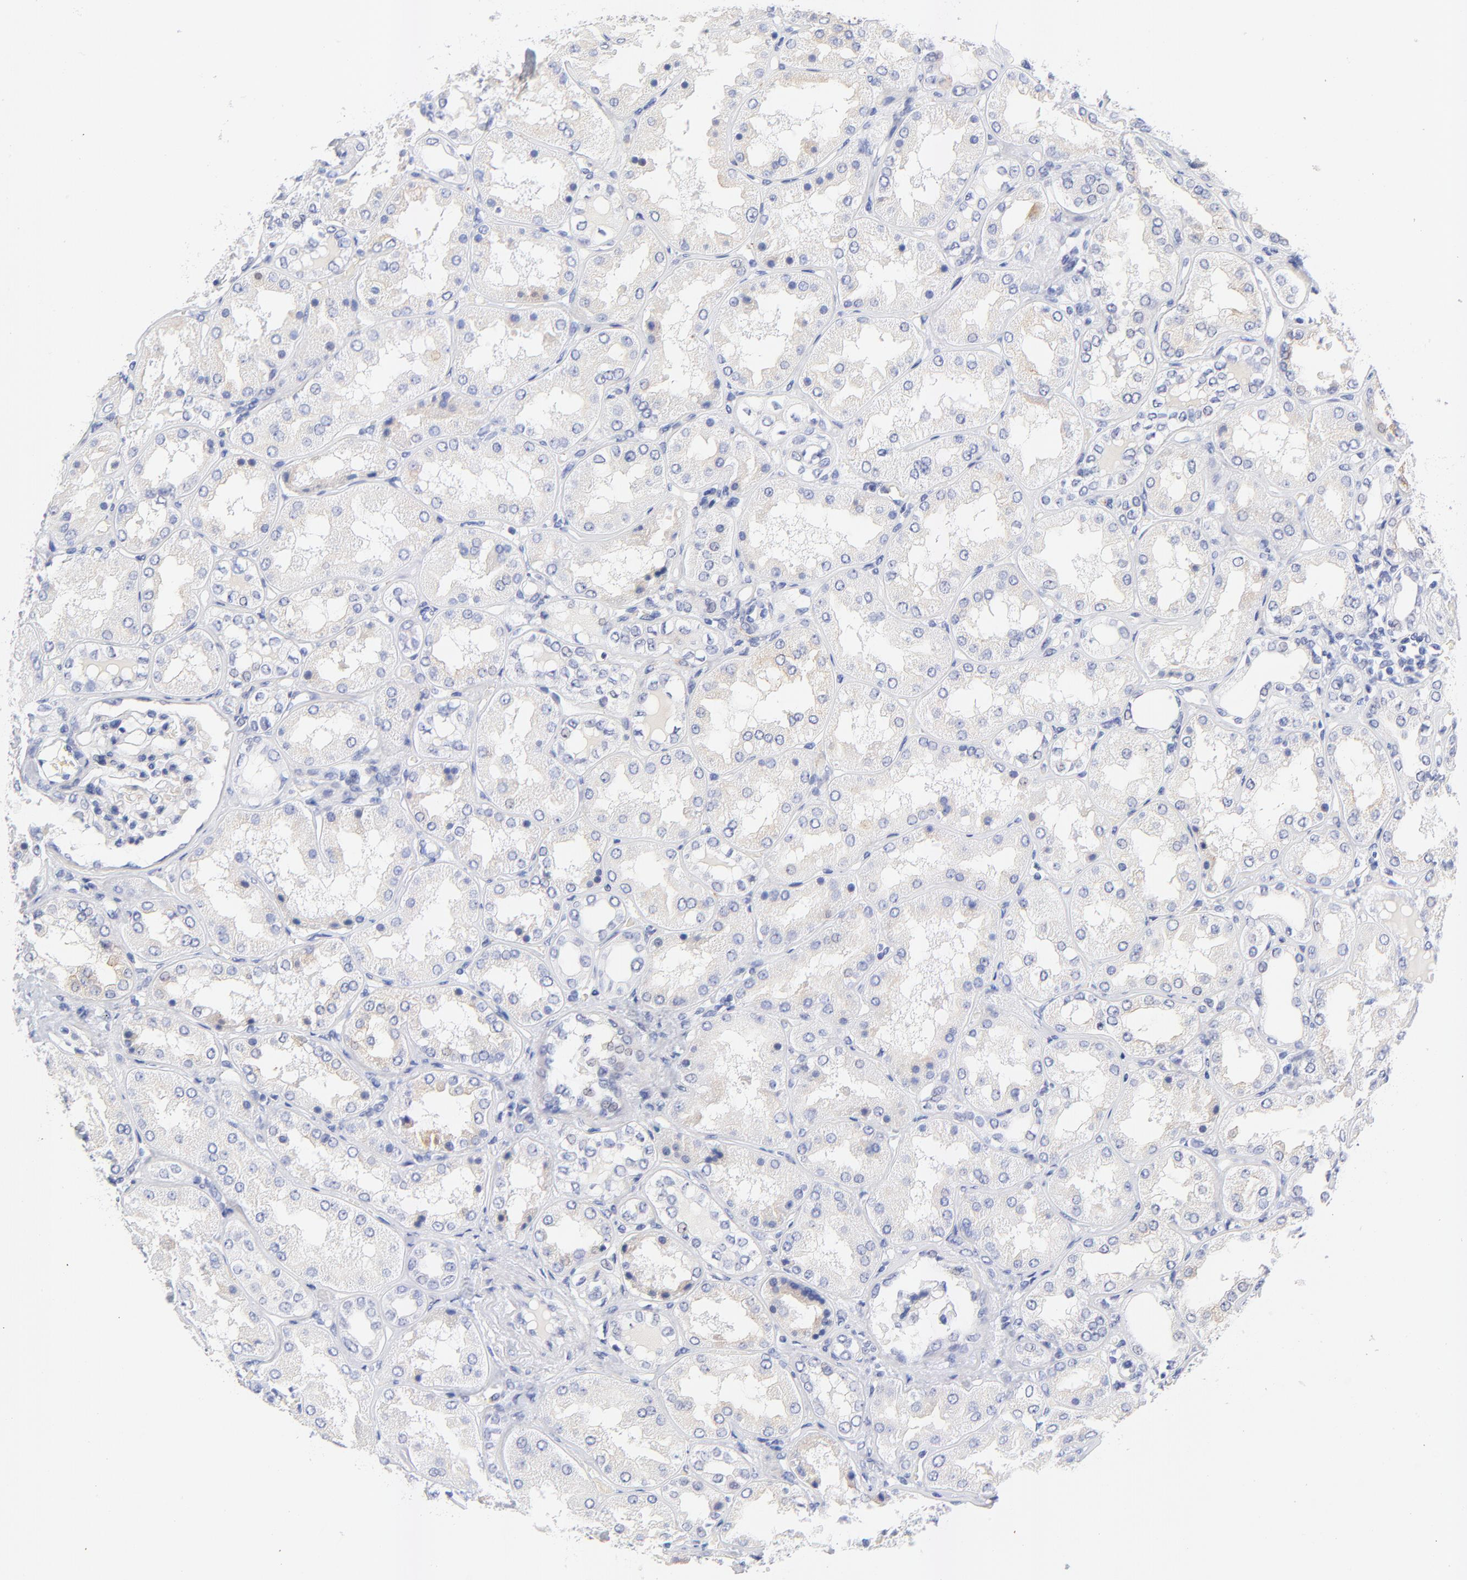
{"staining": {"intensity": "negative", "quantity": "none", "location": "none"}, "tissue": "kidney", "cell_type": "Cells in glomeruli", "image_type": "normal", "snomed": [{"axis": "morphology", "description": "Normal tissue, NOS"}, {"axis": "topography", "description": "Kidney"}], "caption": "Normal kidney was stained to show a protein in brown. There is no significant expression in cells in glomeruli.", "gene": "FAM117B", "patient": {"sex": "female", "age": 56}}